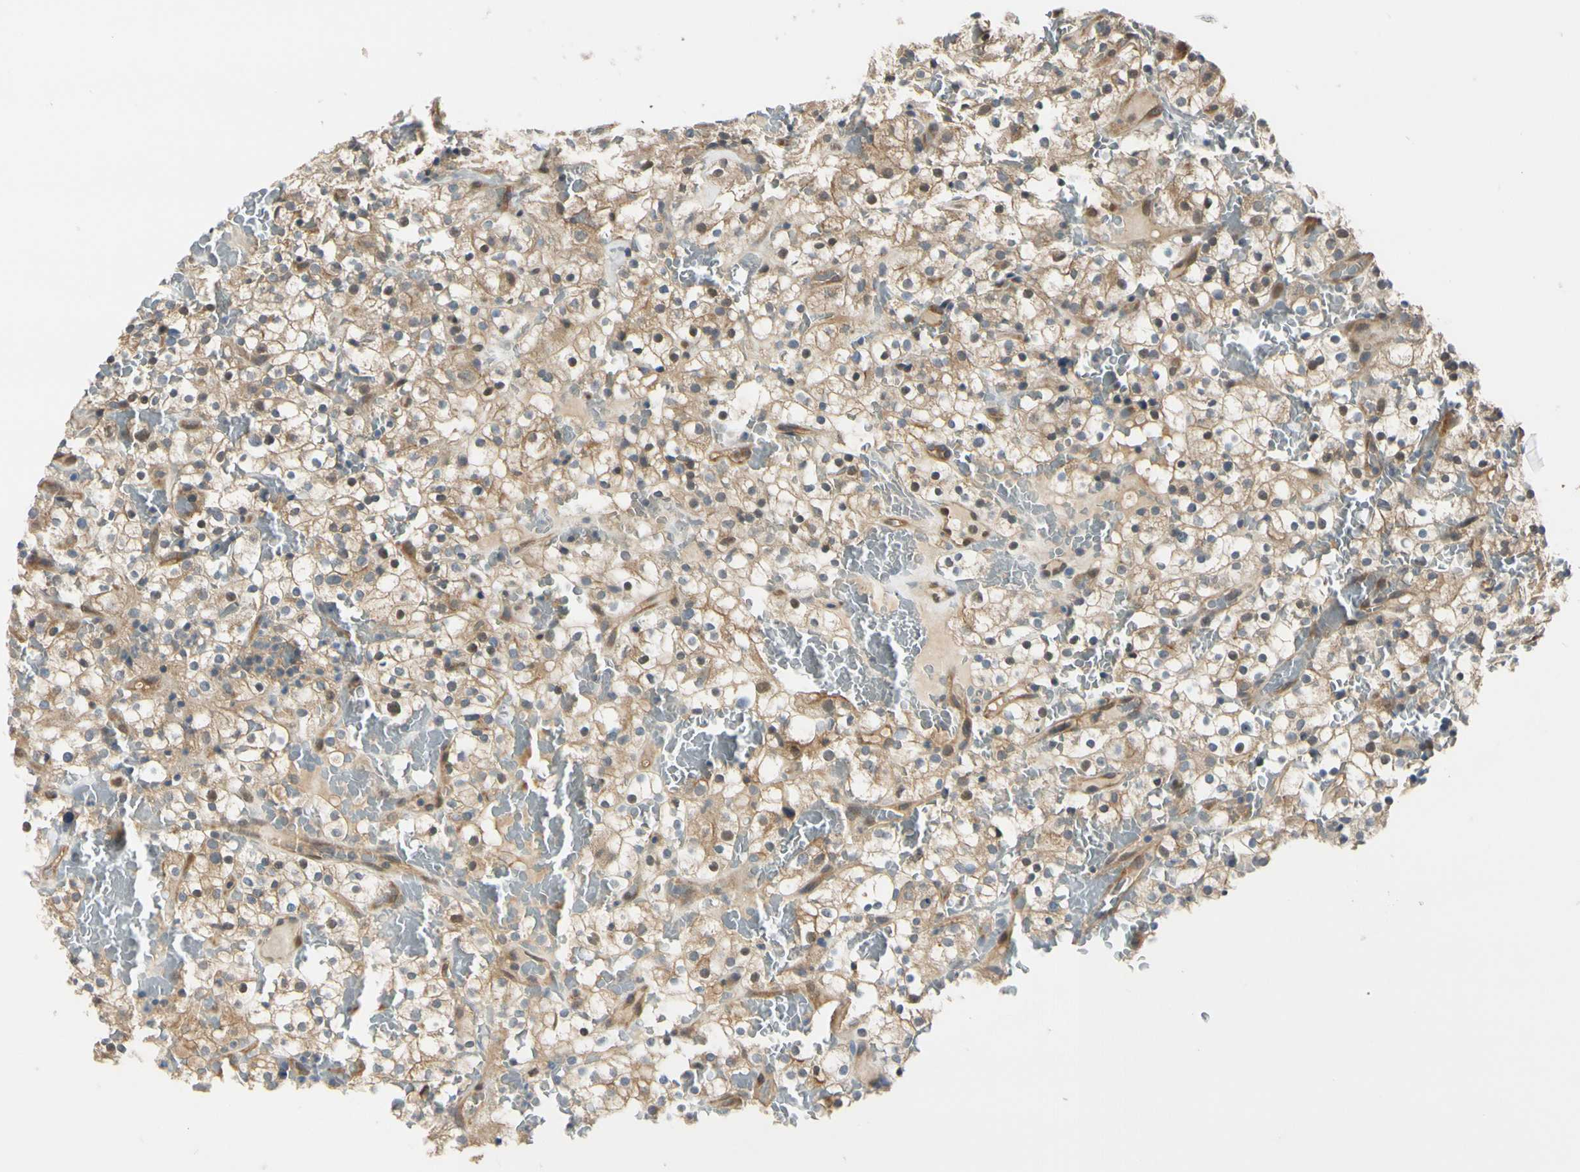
{"staining": {"intensity": "moderate", "quantity": ">75%", "location": "cytoplasmic/membranous,nuclear"}, "tissue": "renal cancer", "cell_type": "Tumor cells", "image_type": "cancer", "snomed": [{"axis": "morphology", "description": "Normal tissue, NOS"}, {"axis": "morphology", "description": "Adenocarcinoma, NOS"}, {"axis": "topography", "description": "Kidney"}], "caption": "The immunohistochemical stain shows moderate cytoplasmic/membranous and nuclear staining in tumor cells of renal cancer (adenocarcinoma) tissue.", "gene": "RASGRF1", "patient": {"sex": "female", "age": 72}}